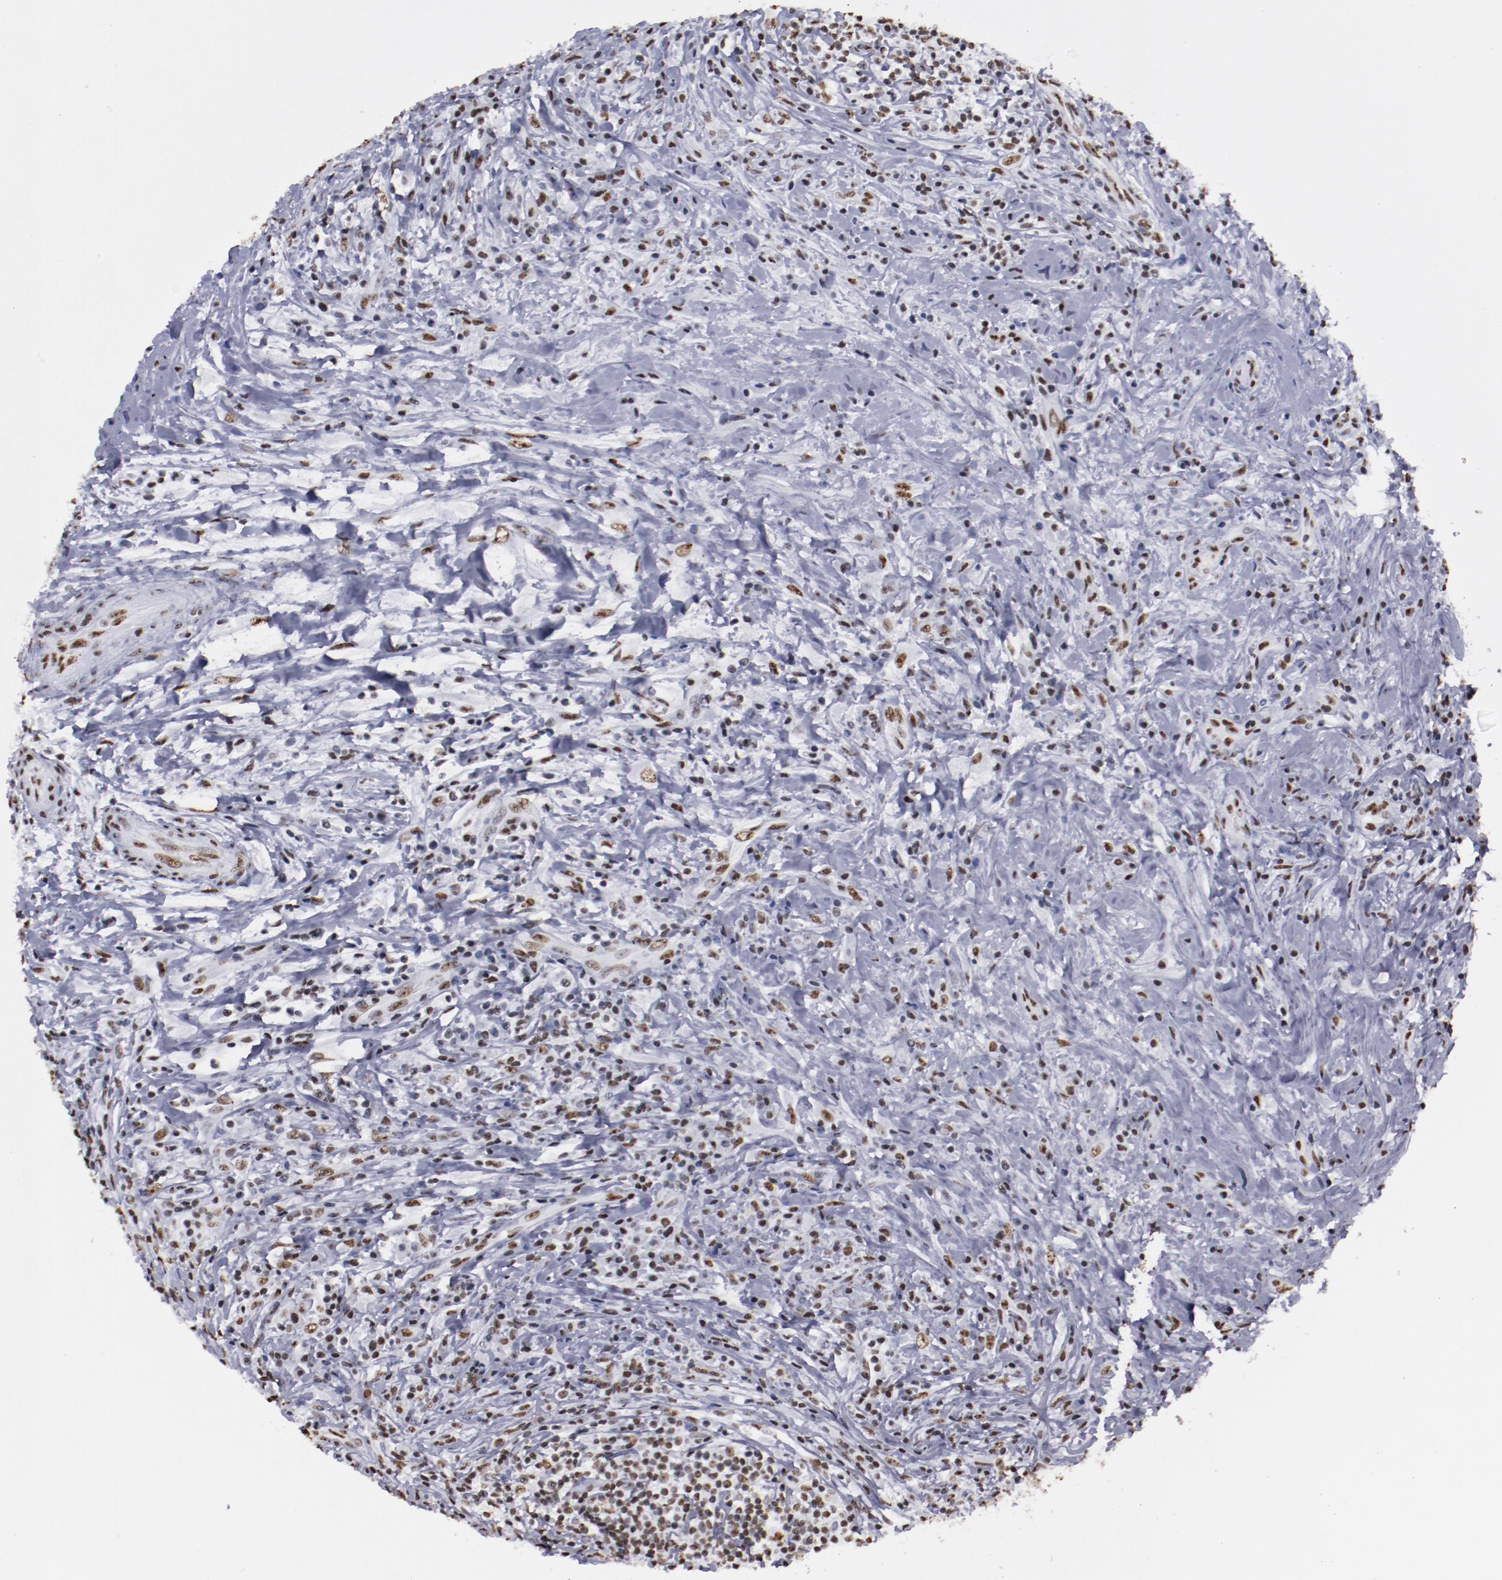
{"staining": {"intensity": "moderate", "quantity": ">75%", "location": "nuclear"}, "tissue": "lymphoma", "cell_type": "Tumor cells", "image_type": "cancer", "snomed": [{"axis": "morphology", "description": "Hodgkin's disease, NOS"}, {"axis": "topography", "description": "Lymph node"}], "caption": "About >75% of tumor cells in human lymphoma display moderate nuclear protein staining as visualized by brown immunohistochemical staining.", "gene": "HNRNPA2B1", "patient": {"sex": "female", "age": 25}}